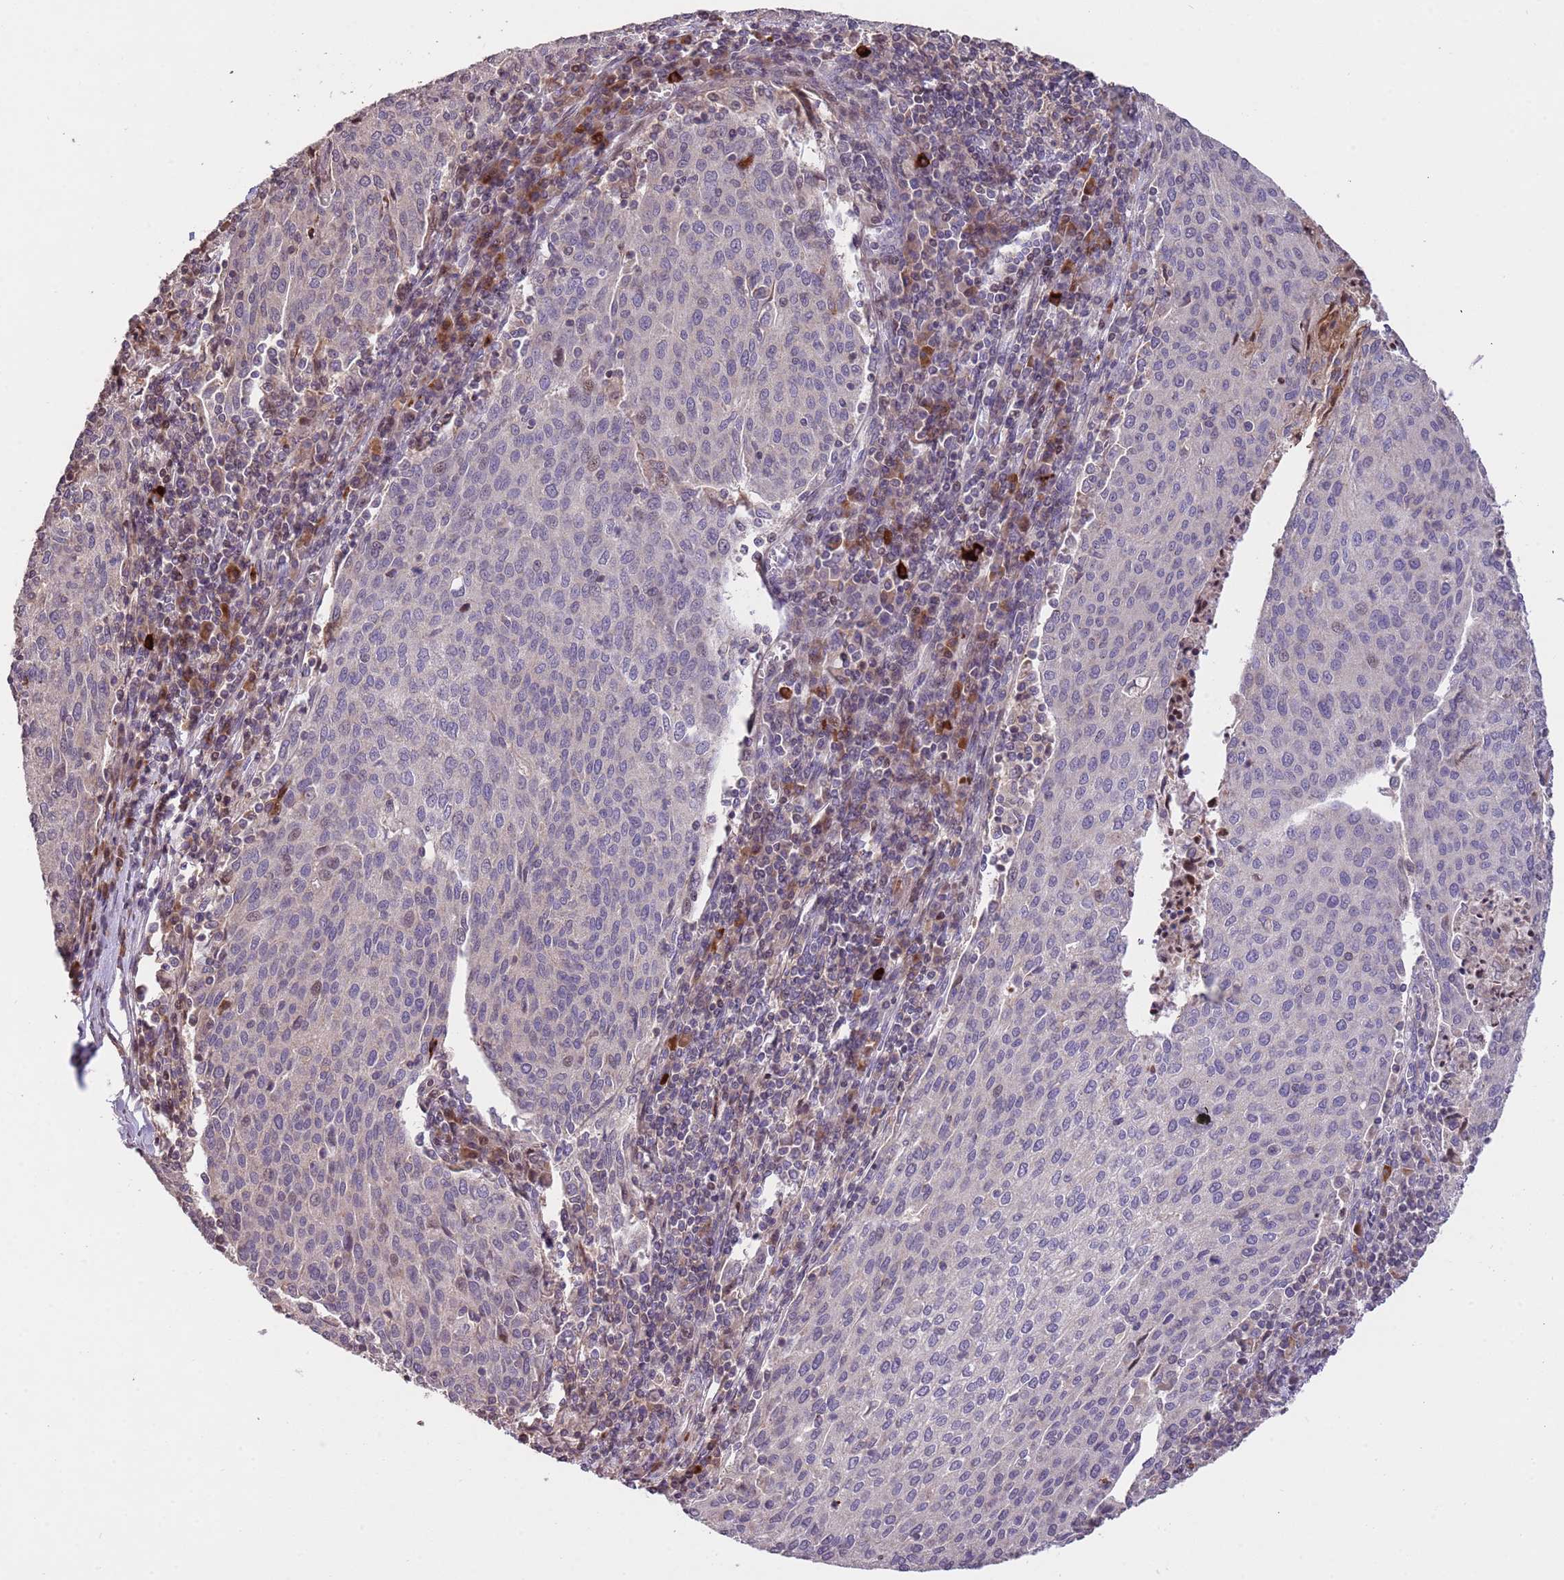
{"staining": {"intensity": "negative", "quantity": "none", "location": "none"}, "tissue": "cervical cancer", "cell_type": "Tumor cells", "image_type": "cancer", "snomed": [{"axis": "morphology", "description": "Squamous cell carcinoma, NOS"}, {"axis": "topography", "description": "Cervix"}], "caption": "There is no significant expression in tumor cells of cervical cancer (squamous cell carcinoma).", "gene": "SLC16A4", "patient": {"sex": "female", "age": 46}}